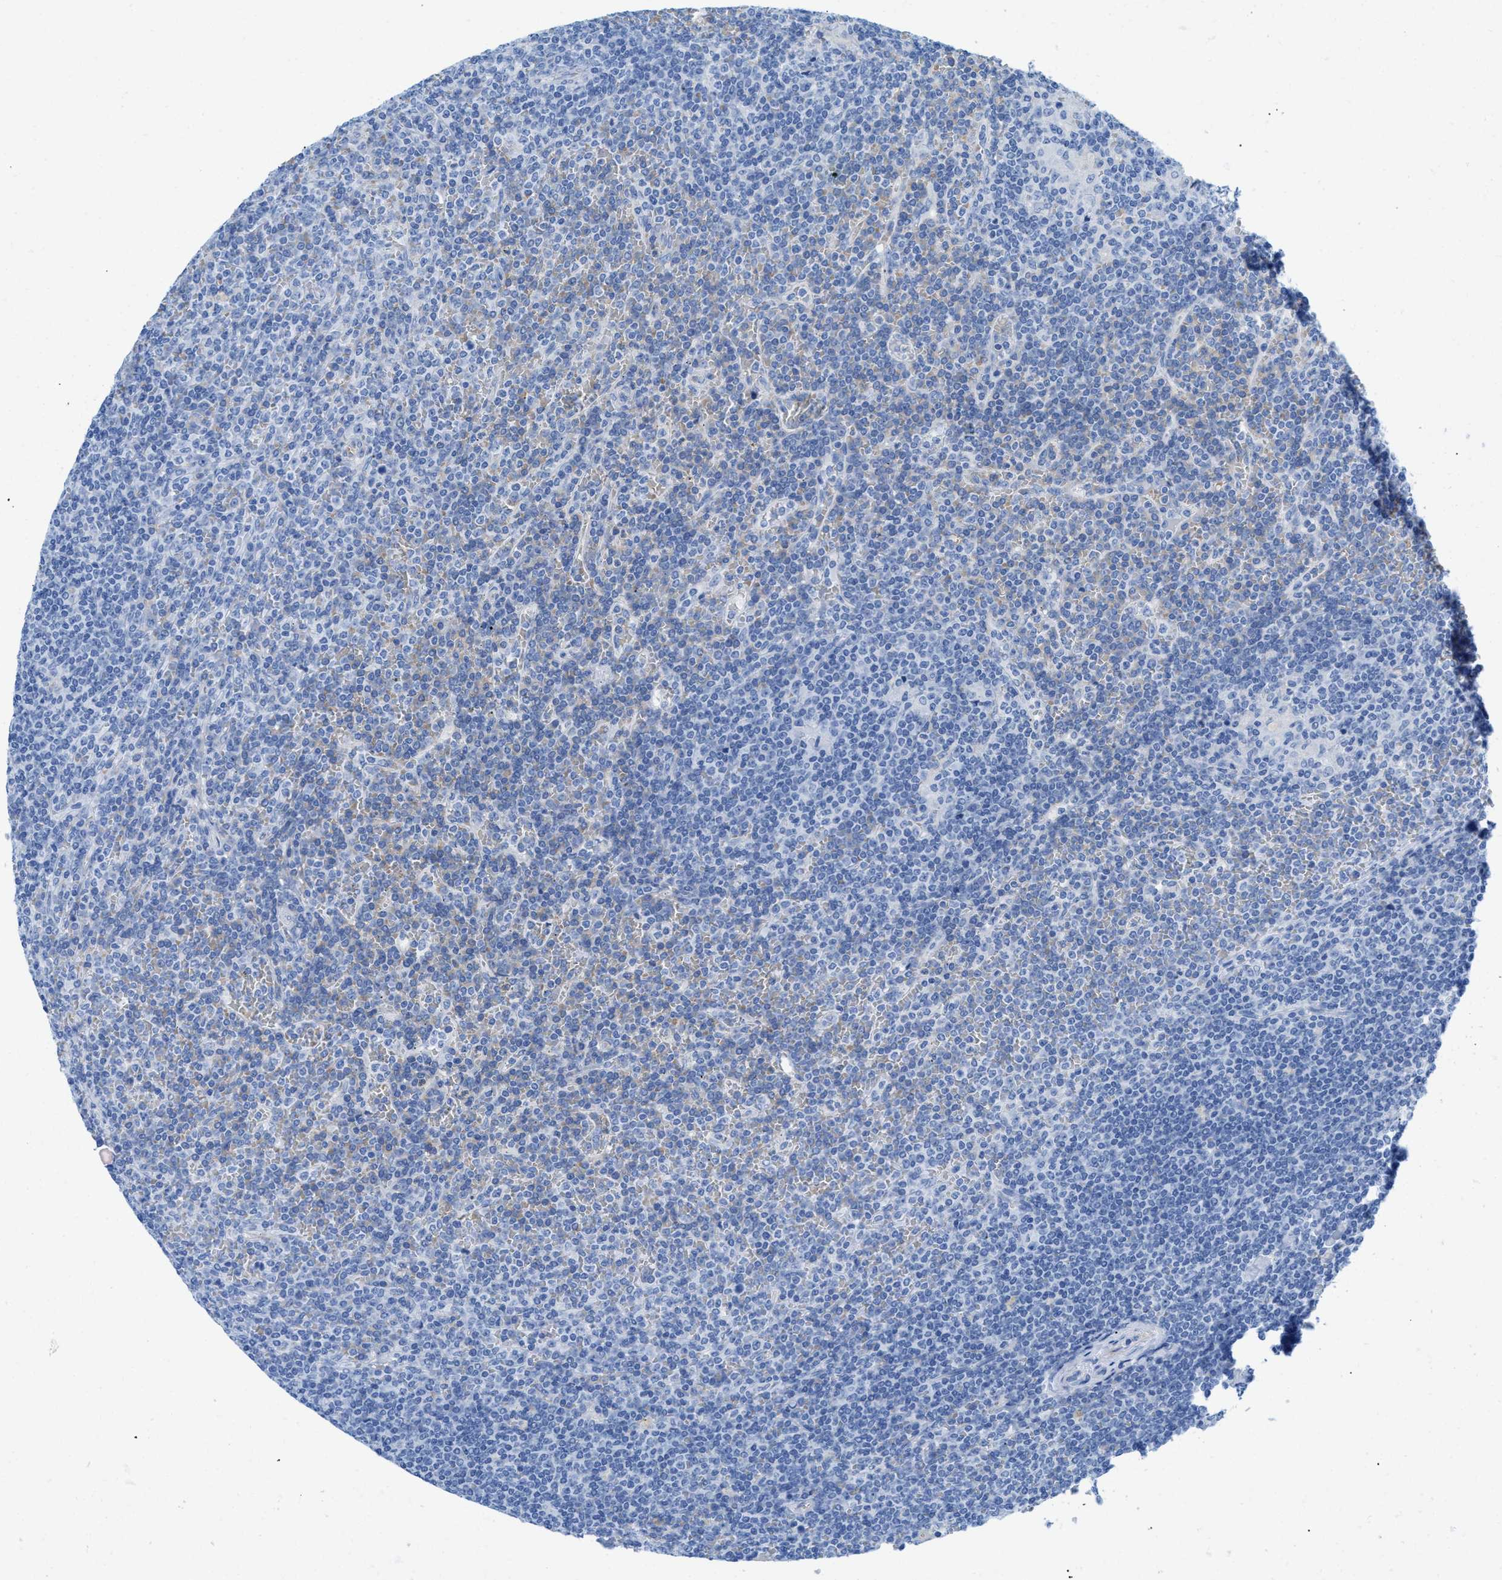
{"staining": {"intensity": "negative", "quantity": "none", "location": "none"}, "tissue": "lymphoma", "cell_type": "Tumor cells", "image_type": "cancer", "snomed": [{"axis": "morphology", "description": "Malignant lymphoma, non-Hodgkin's type, Low grade"}, {"axis": "topography", "description": "Spleen"}], "caption": "Immunohistochemistry of malignant lymphoma, non-Hodgkin's type (low-grade) reveals no positivity in tumor cells.", "gene": "ANKFN1", "patient": {"sex": "female", "age": 19}}